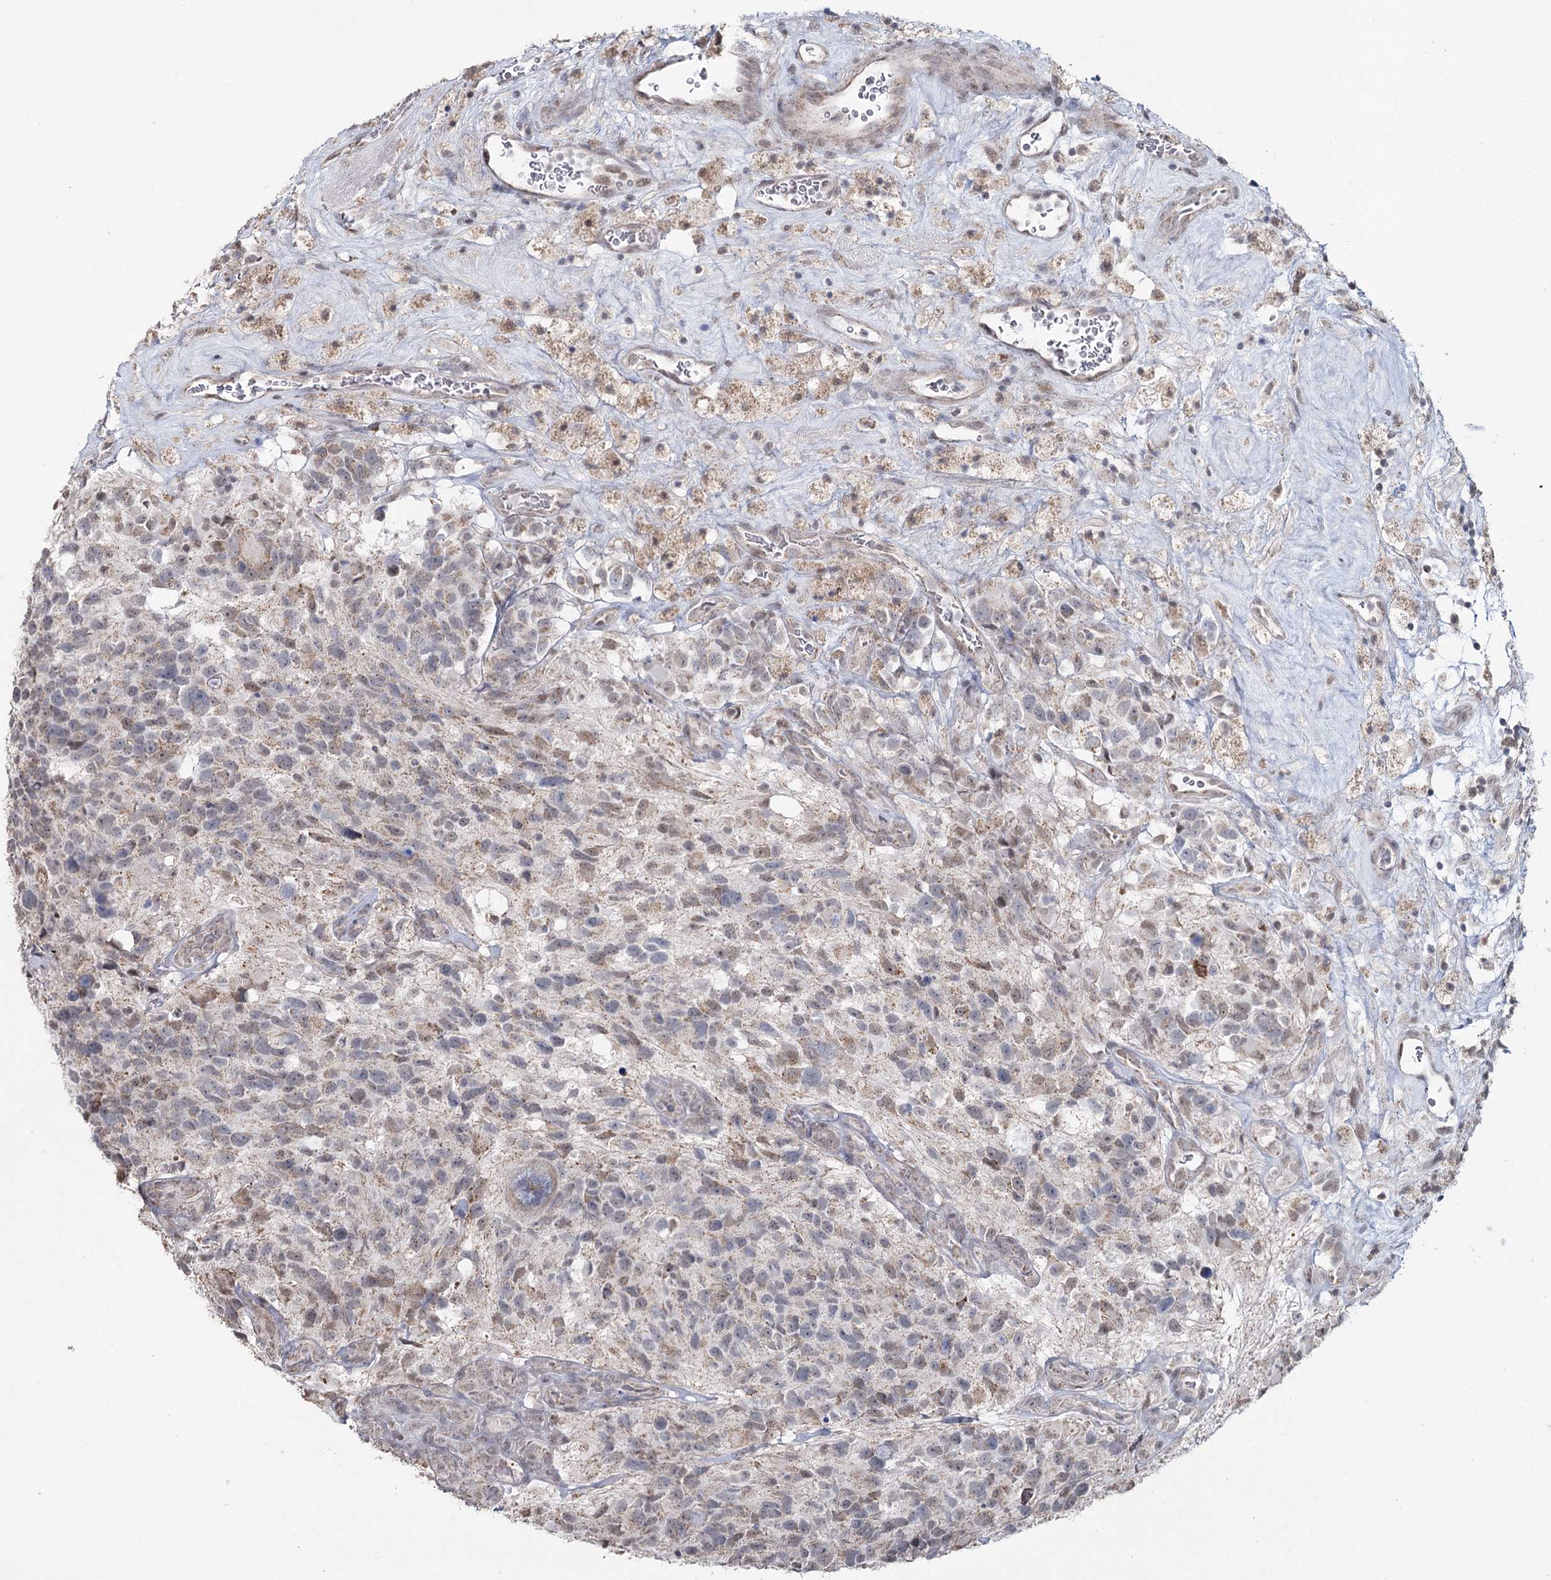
{"staining": {"intensity": "weak", "quantity": "<25%", "location": "cytoplasmic/membranous,nuclear"}, "tissue": "glioma", "cell_type": "Tumor cells", "image_type": "cancer", "snomed": [{"axis": "morphology", "description": "Glioma, malignant, High grade"}, {"axis": "topography", "description": "Brain"}], "caption": "High power microscopy photomicrograph of an IHC micrograph of malignant glioma (high-grade), revealing no significant positivity in tumor cells.", "gene": "PDHX", "patient": {"sex": "male", "age": 76}}